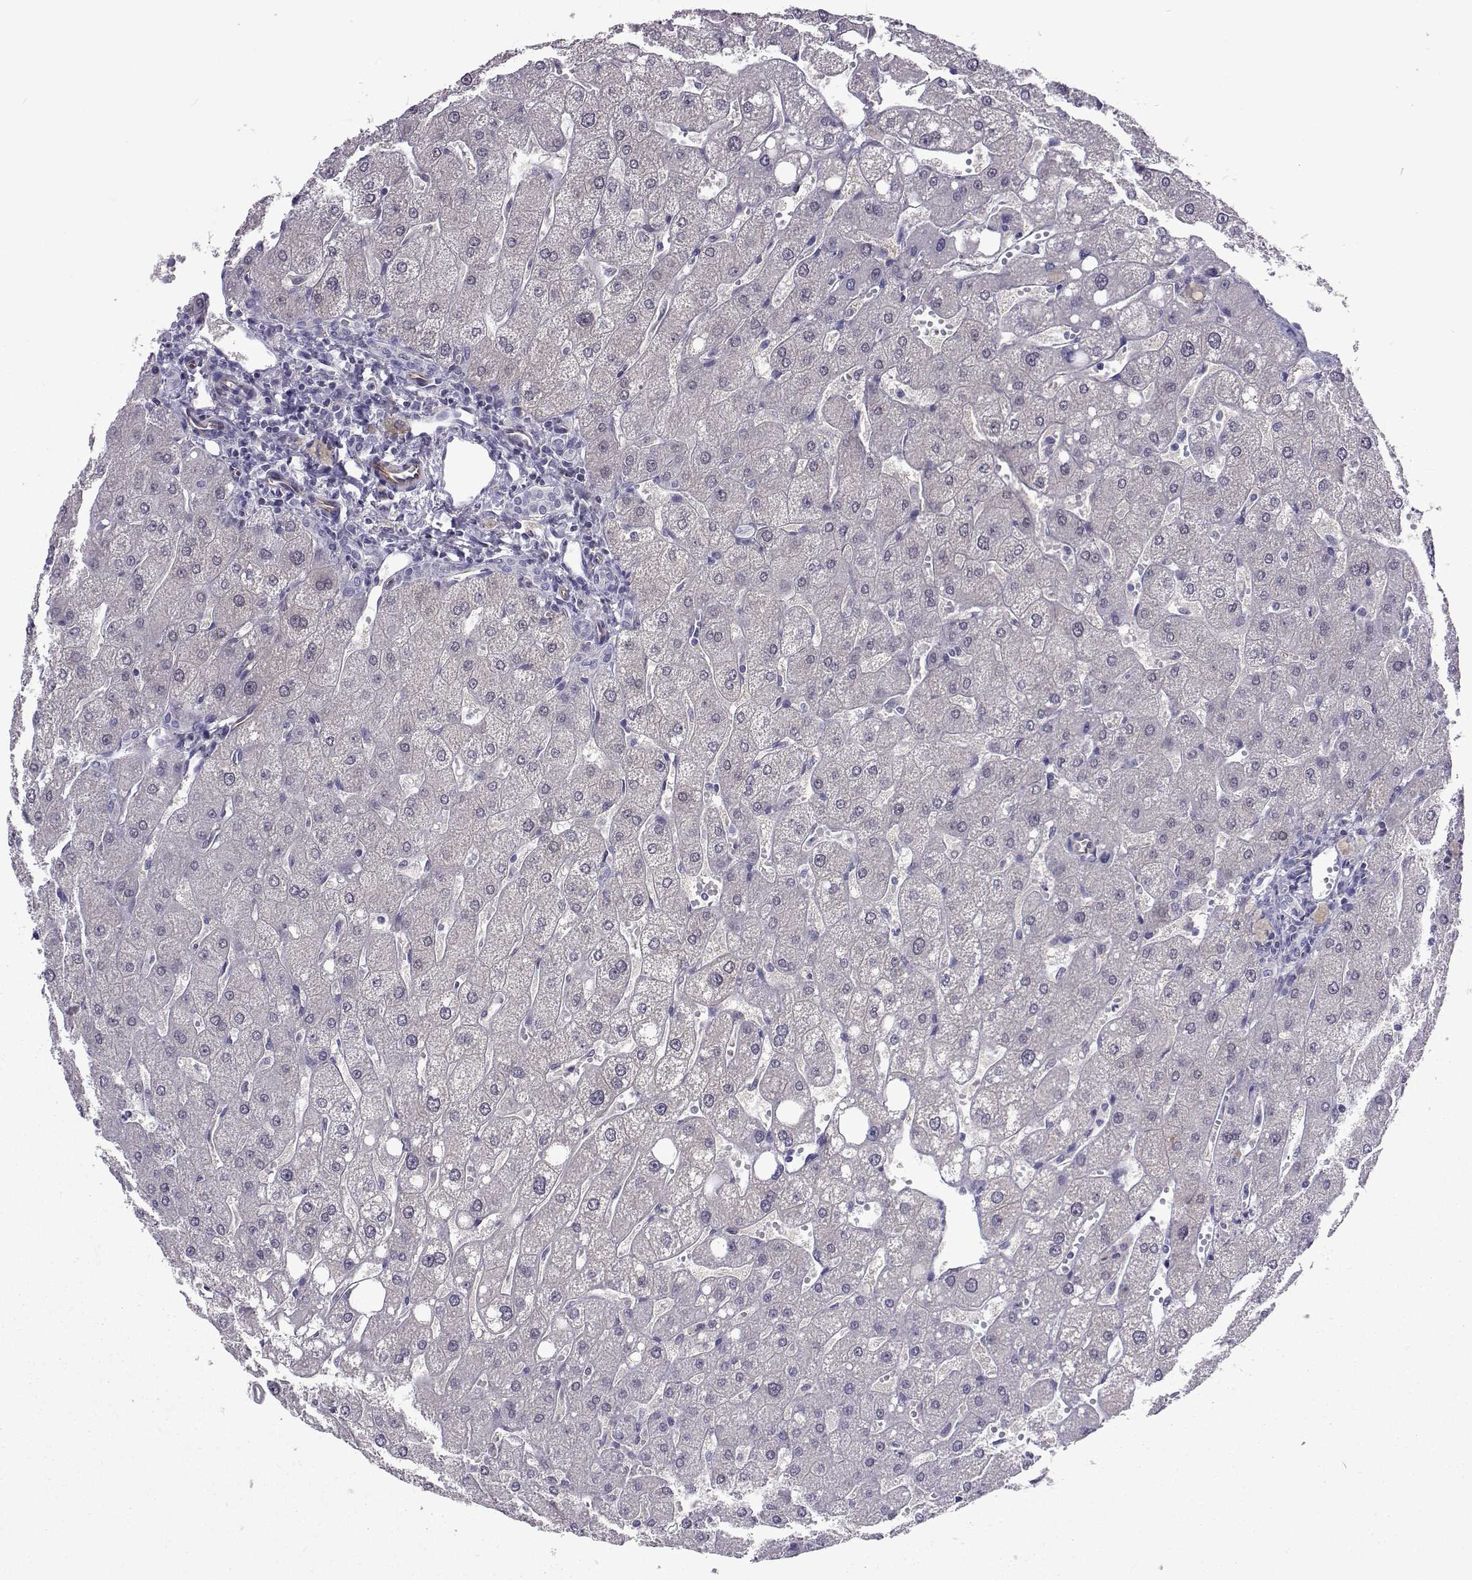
{"staining": {"intensity": "negative", "quantity": "none", "location": "none"}, "tissue": "liver", "cell_type": "Cholangiocytes", "image_type": "normal", "snomed": [{"axis": "morphology", "description": "Normal tissue, NOS"}, {"axis": "topography", "description": "Liver"}], "caption": "A high-resolution image shows immunohistochemistry staining of normal liver, which displays no significant positivity in cholangiocytes.", "gene": "GALM", "patient": {"sex": "male", "age": 67}}